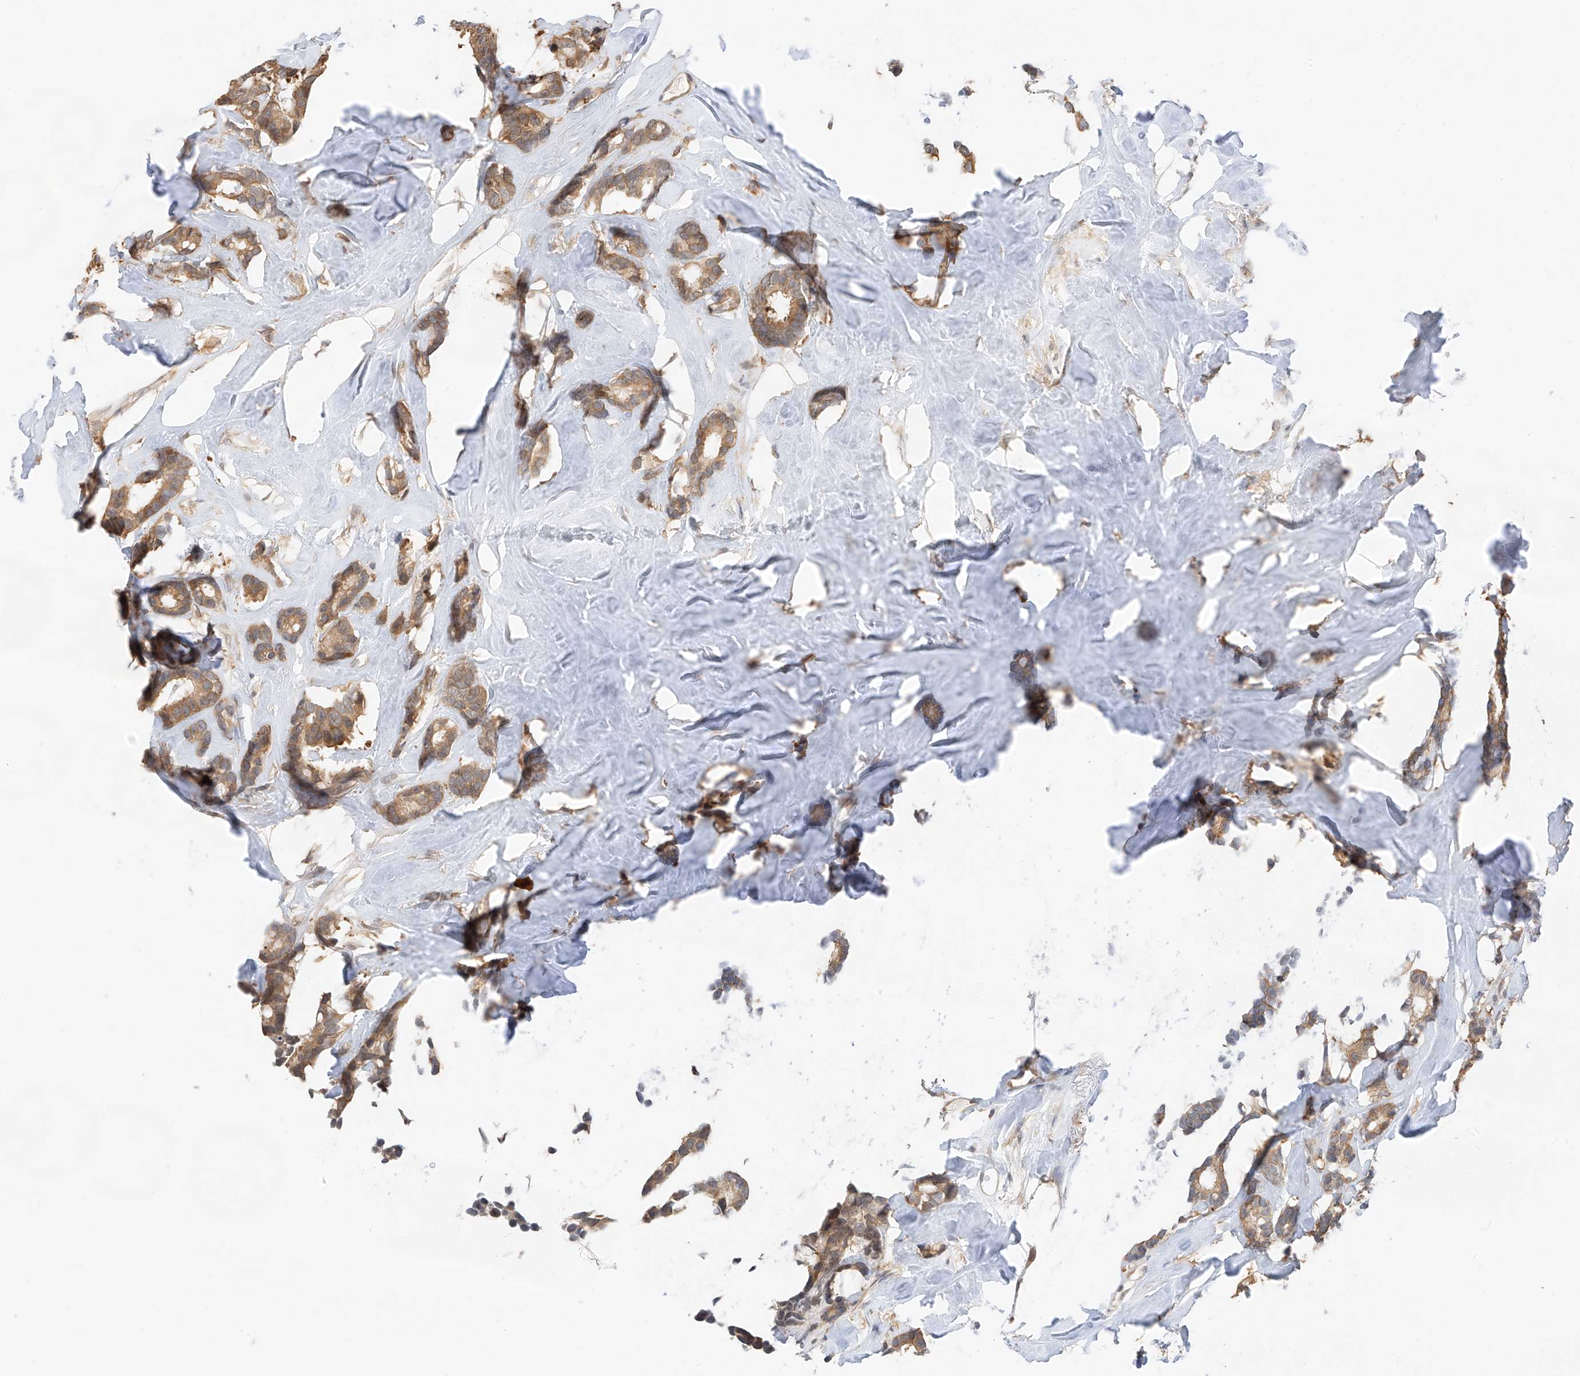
{"staining": {"intensity": "moderate", "quantity": "25%-75%", "location": "cytoplasmic/membranous"}, "tissue": "breast cancer", "cell_type": "Tumor cells", "image_type": "cancer", "snomed": [{"axis": "morphology", "description": "Duct carcinoma"}, {"axis": "topography", "description": "Breast"}], "caption": "Tumor cells demonstrate medium levels of moderate cytoplasmic/membranous expression in about 25%-75% of cells in breast cancer (invasive ductal carcinoma).", "gene": "PPA2", "patient": {"sex": "female", "age": 40}}